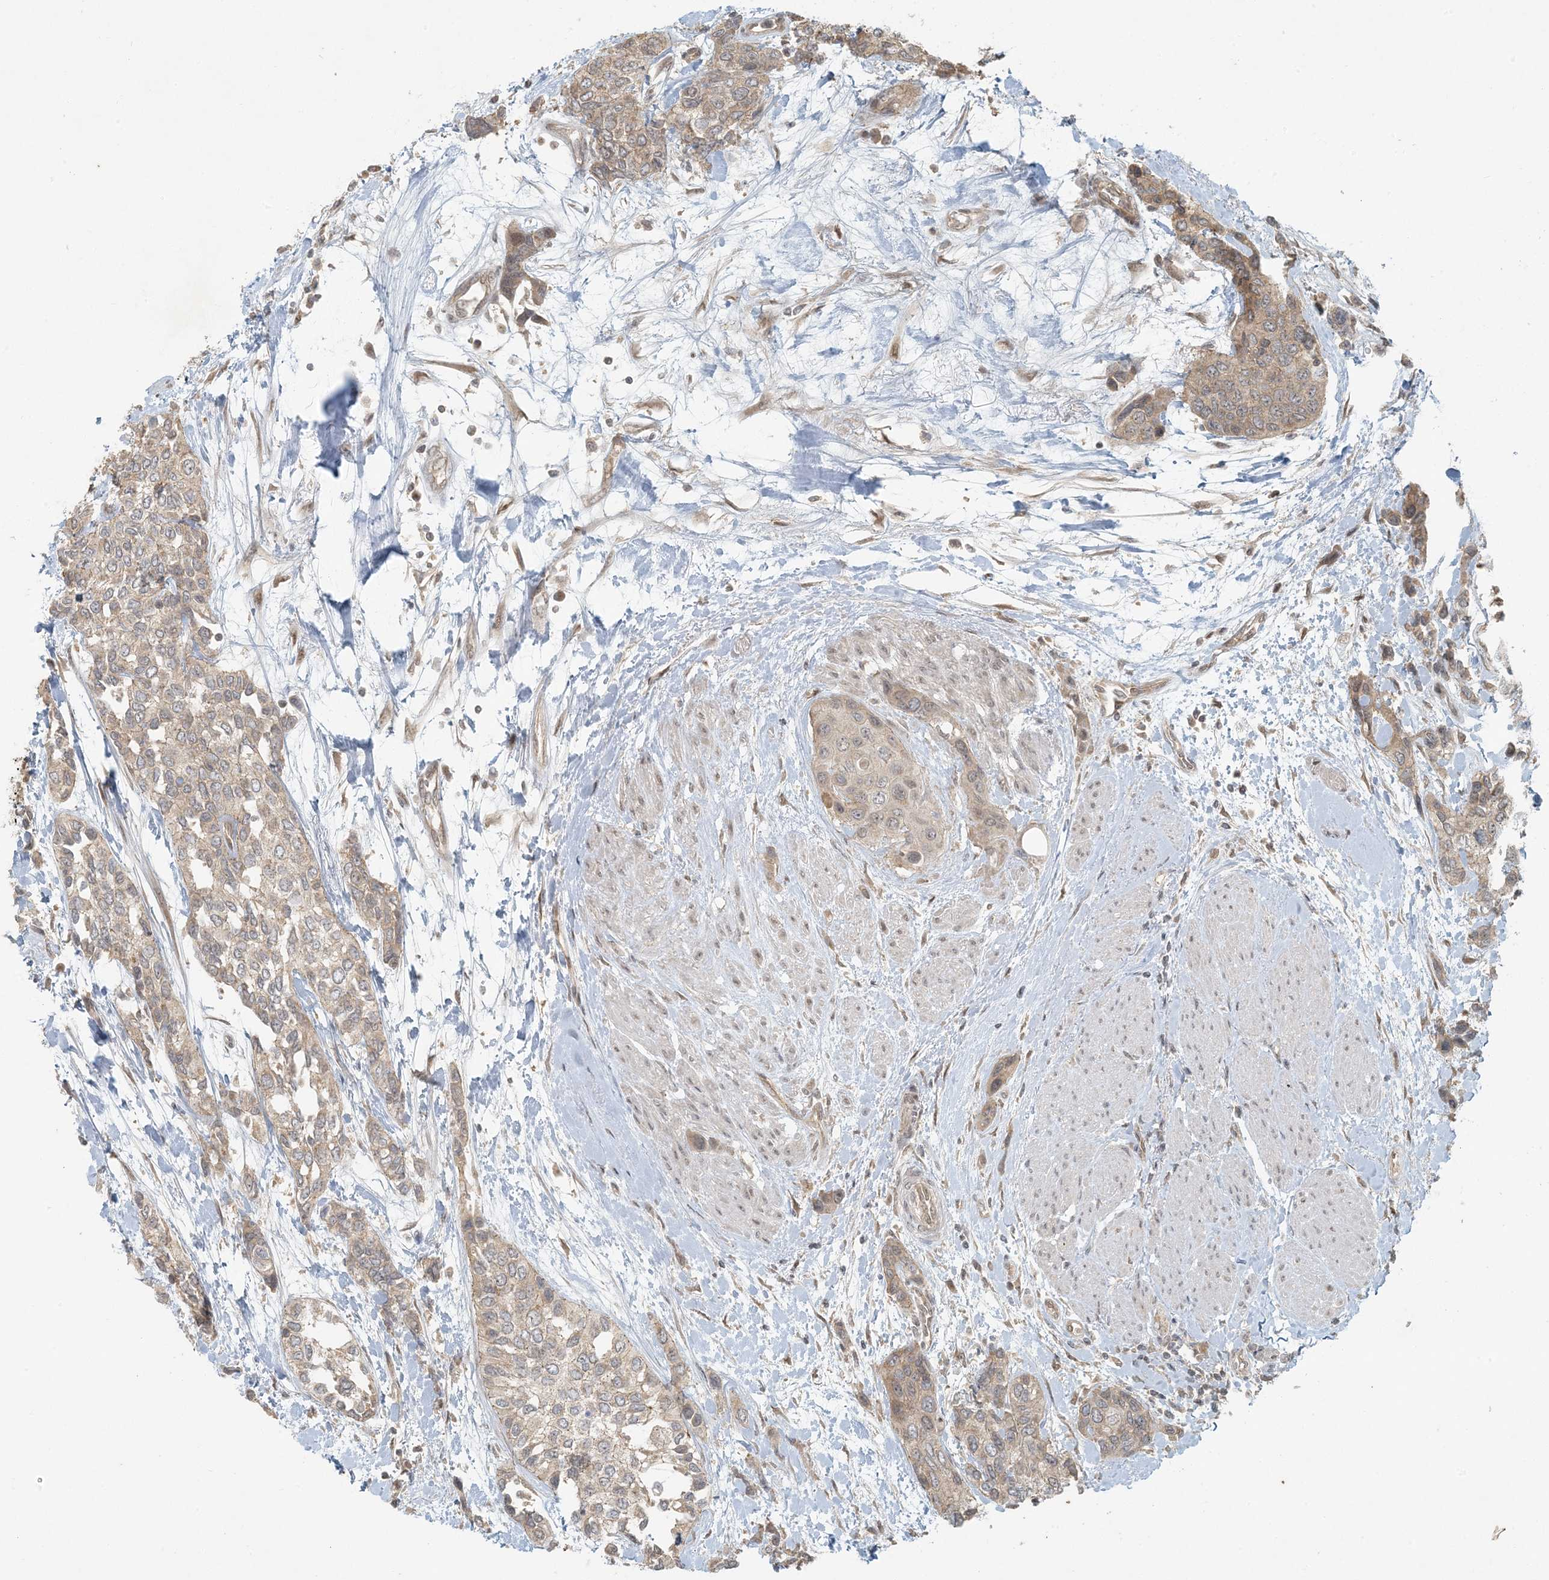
{"staining": {"intensity": "weak", "quantity": "25%-75%", "location": "cytoplasmic/membranous"}, "tissue": "urothelial cancer", "cell_type": "Tumor cells", "image_type": "cancer", "snomed": [{"axis": "morphology", "description": "Normal tissue, NOS"}, {"axis": "morphology", "description": "Urothelial carcinoma, High grade"}, {"axis": "topography", "description": "Vascular tissue"}, {"axis": "topography", "description": "Urinary bladder"}], "caption": "IHC micrograph of human urothelial carcinoma (high-grade) stained for a protein (brown), which exhibits low levels of weak cytoplasmic/membranous expression in approximately 25%-75% of tumor cells.", "gene": "BCORL1", "patient": {"sex": "female", "age": 56}}